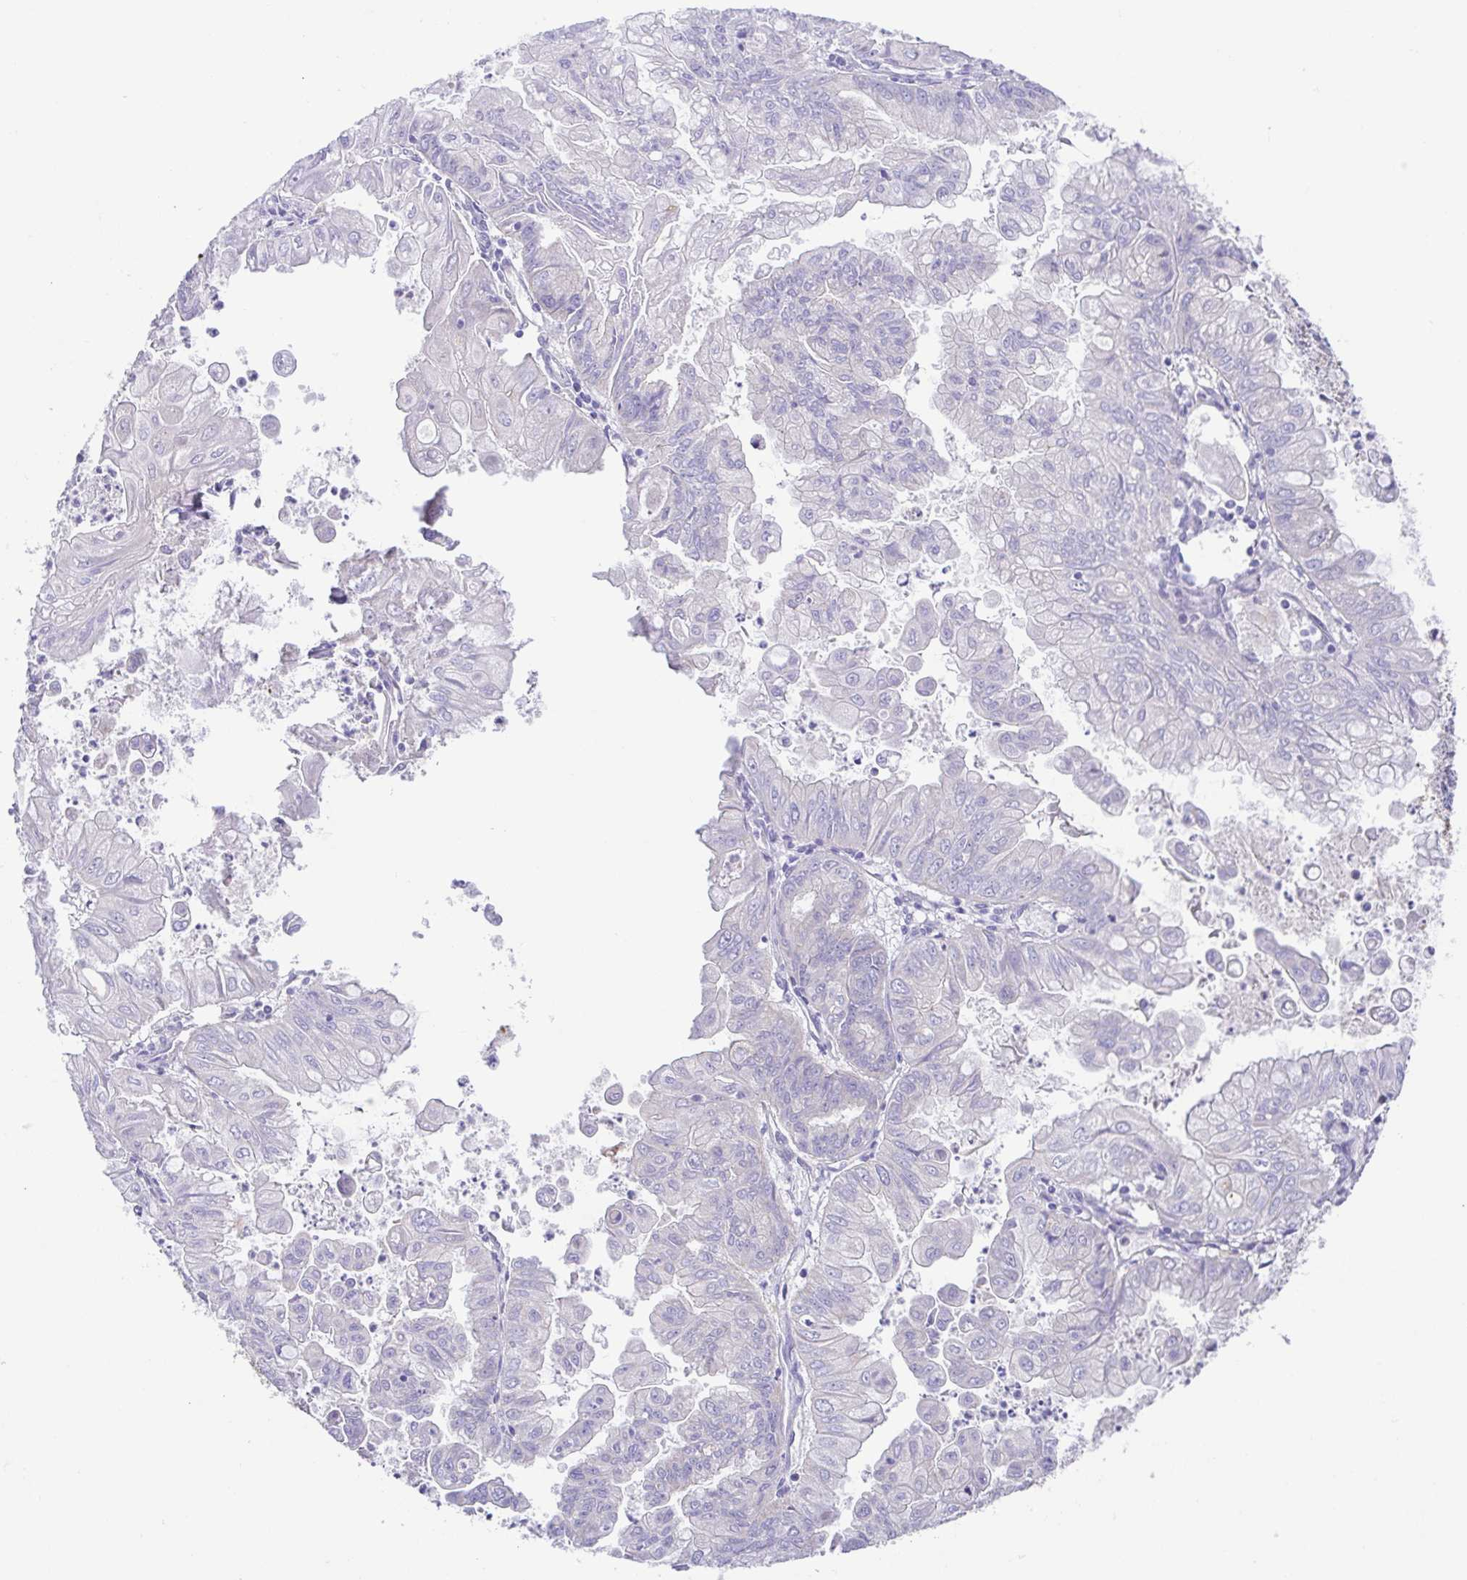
{"staining": {"intensity": "negative", "quantity": "none", "location": "none"}, "tissue": "stomach cancer", "cell_type": "Tumor cells", "image_type": "cancer", "snomed": [{"axis": "morphology", "description": "Adenocarcinoma, NOS"}, {"axis": "topography", "description": "Stomach, upper"}], "caption": "Human stomach cancer (adenocarcinoma) stained for a protein using immunohistochemistry shows no staining in tumor cells.", "gene": "SLC13A1", "patient": {"sex": "male", "age": 80}}